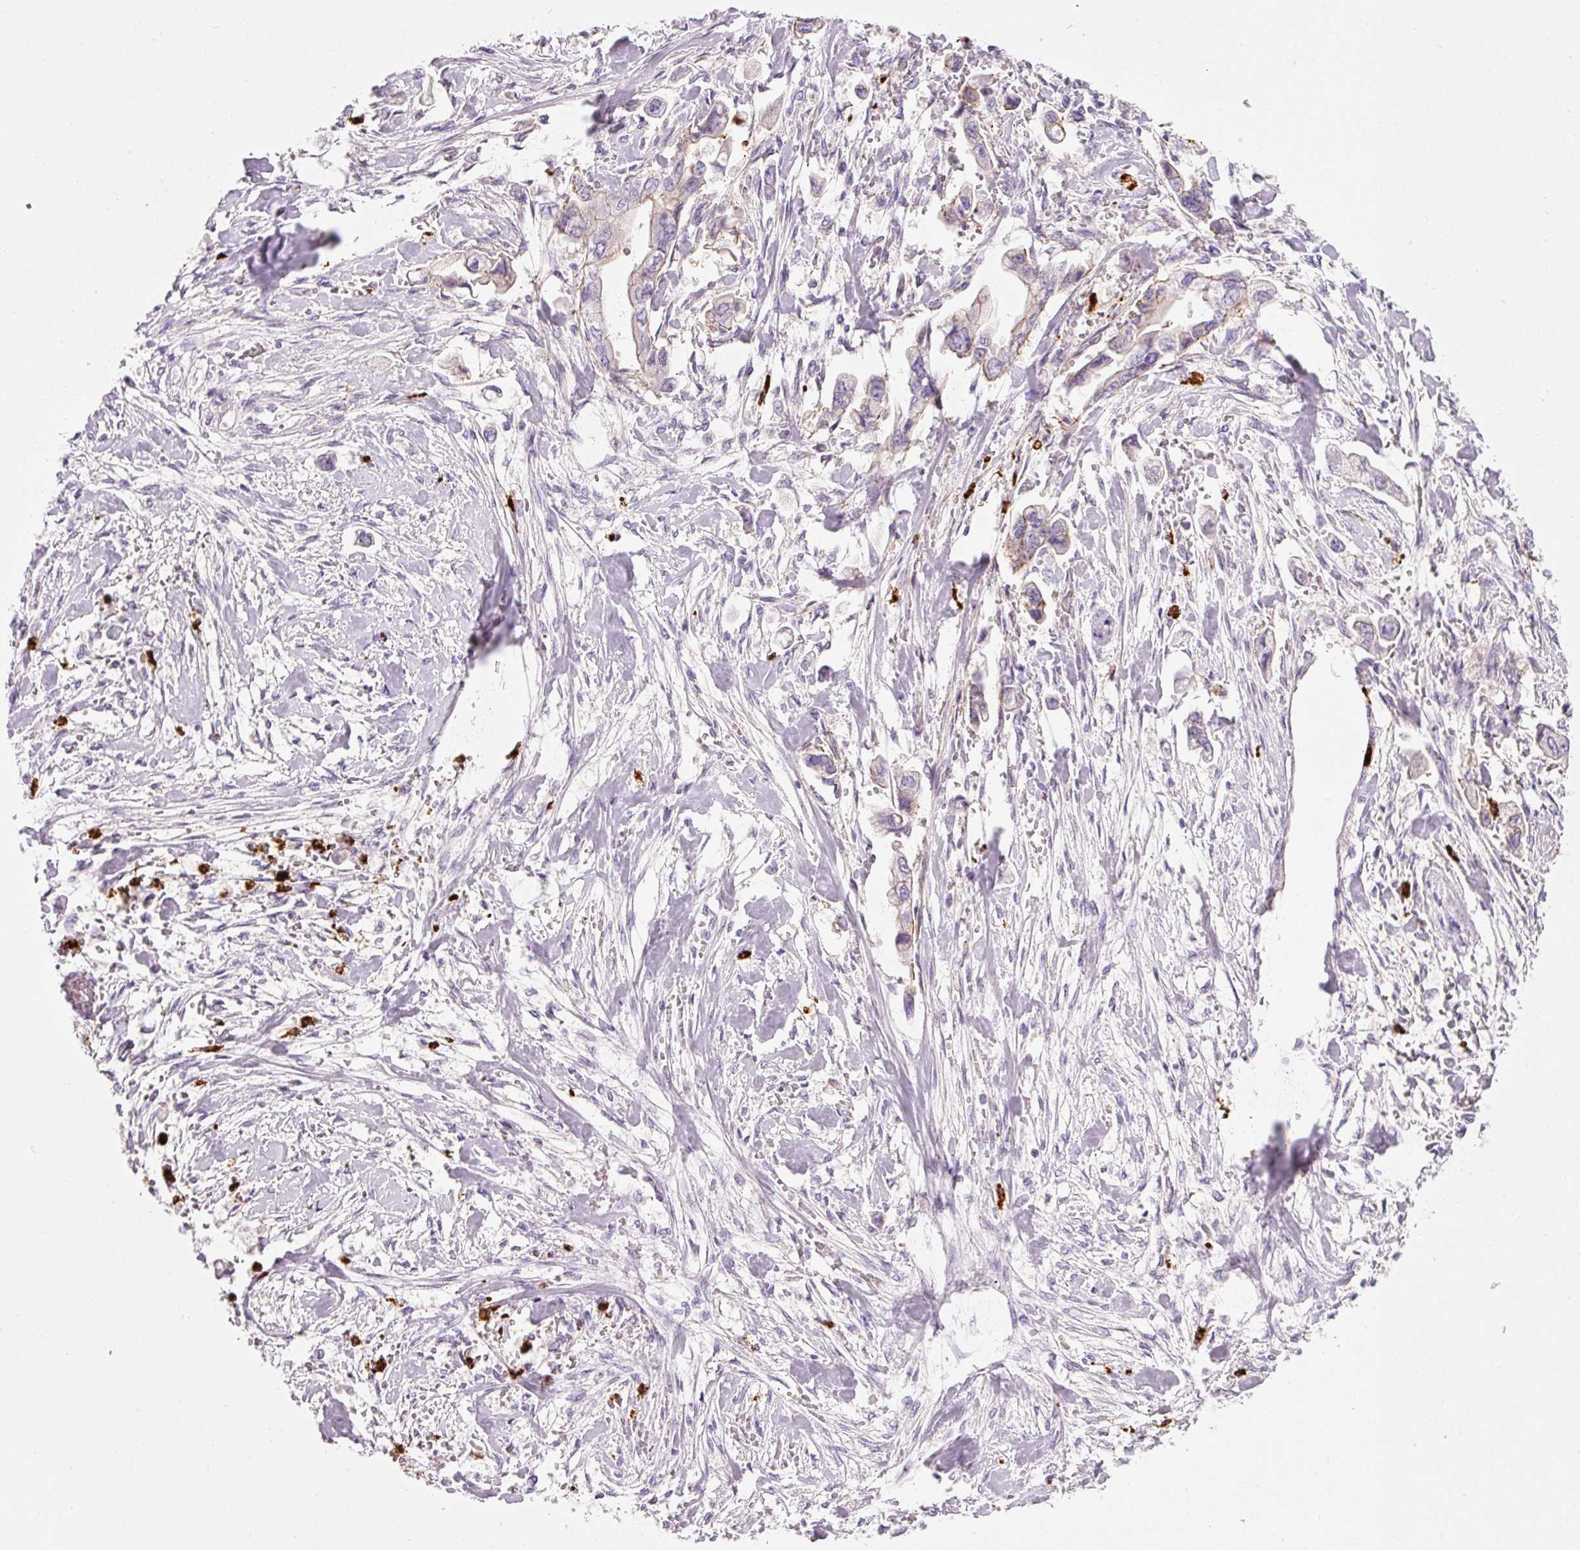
{"staining": {"intensity": "weak", "quantity": "<25%", "location": "cytoplasmic/membranous"}, "tissue": "stomach cancer", "cell_type": "Tumor cells", "image_type": "cancer", "snomed": [{"axis": "morphology", "description": "Adenocarcinoma, NOS"}, {"axis": "topography", "description": "Stomach"}], "caption": "This is a micrograph of immunohistochemistry staining of adenocarcinoma (stomach), which shows no positivity in tumor cells. Brightfield microscopy of IHC stained with DAB (brown) and hematoxylin (blue), captured at high magnification.", "gene": "MAP3K3", "patient": {"sex": "male", "age": 62}}